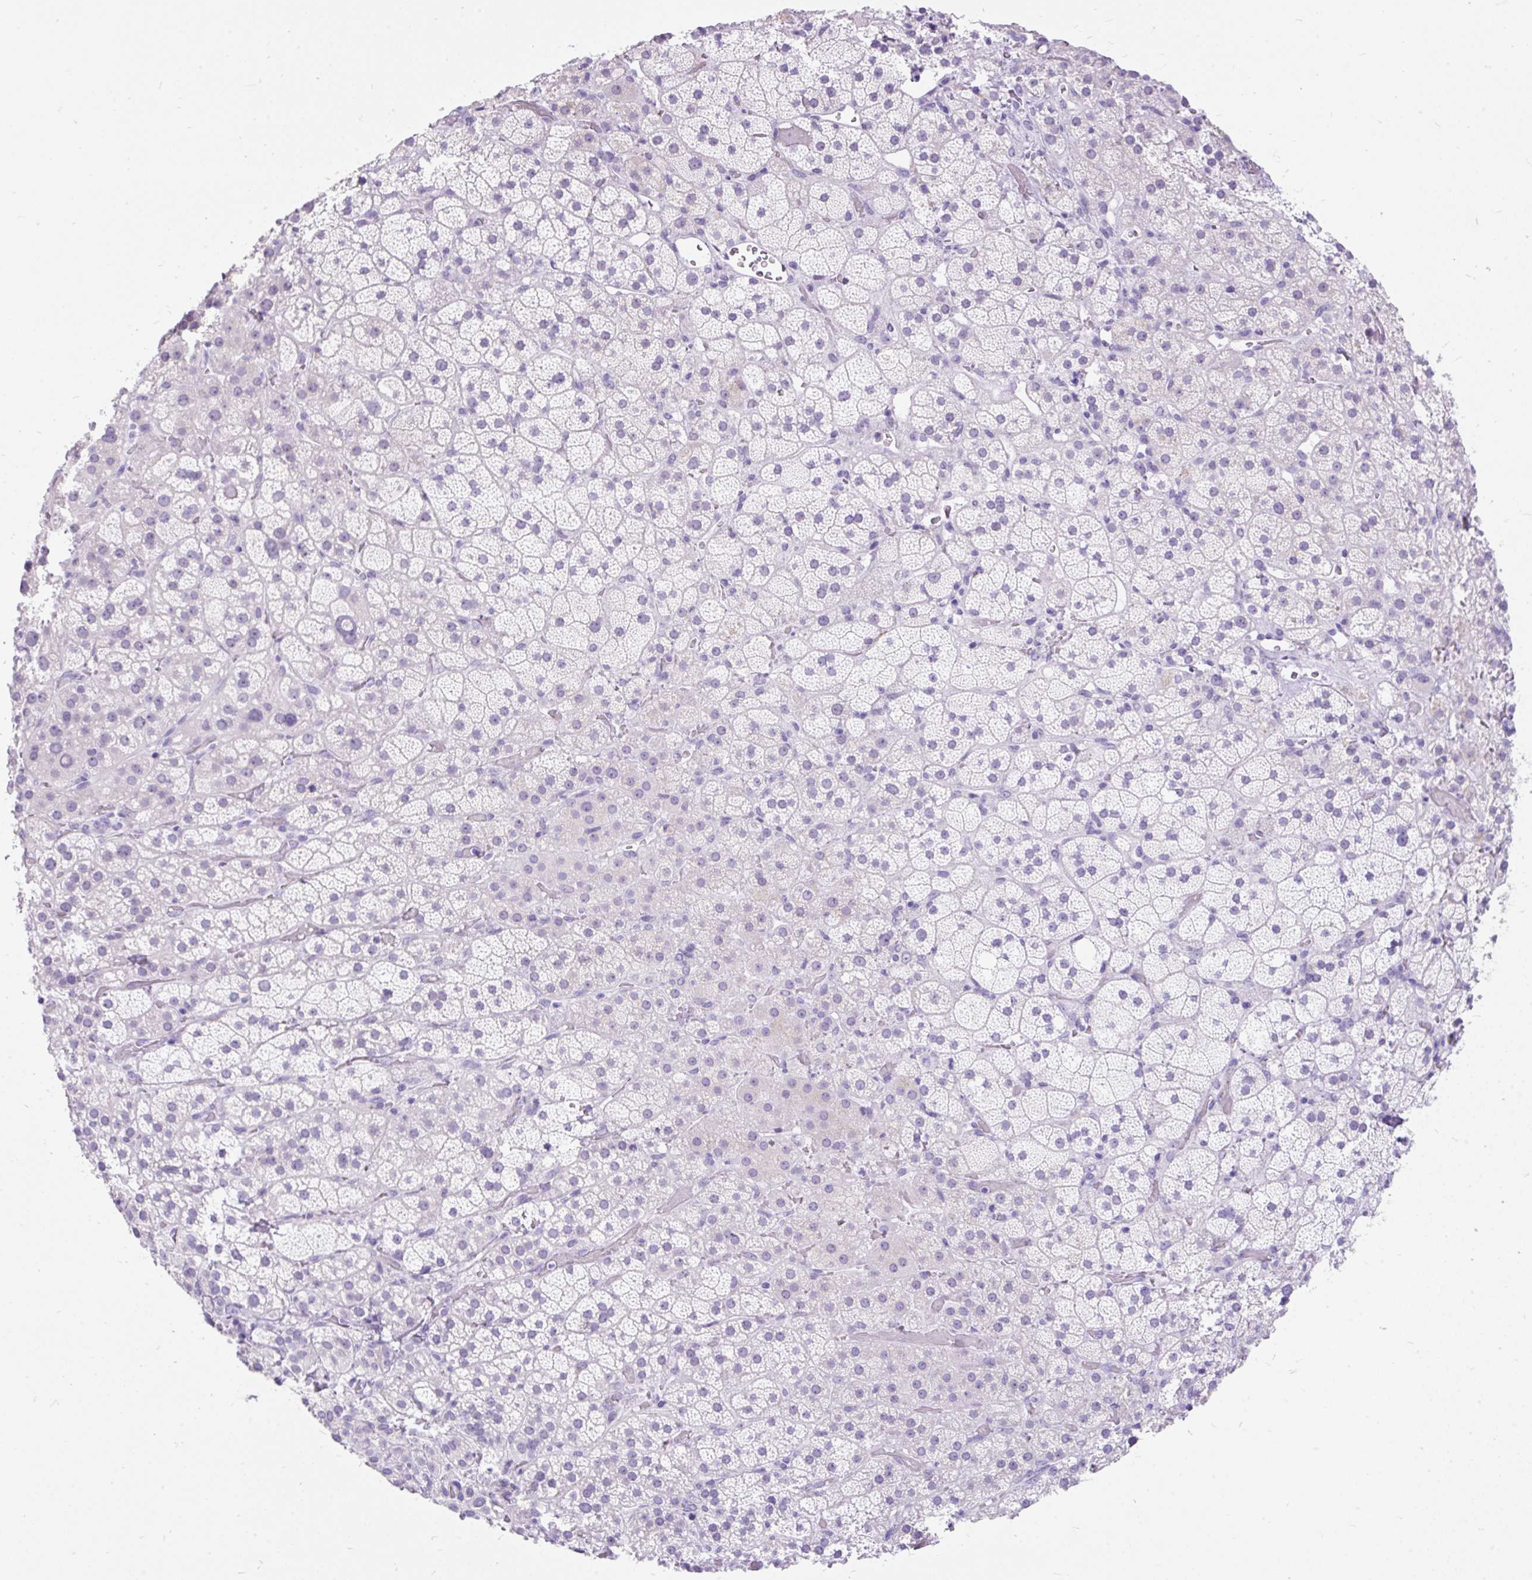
{"staining": {"intensity": "negative", "quantity": "none", "location": "none"}, "tissue": "adrenal gland", "cell_type": "Glandular cells", "image_type": "normal", "snomed": [{"axis": "morphology", "description": "Normal tissue, NOS"}, {"axis": "topography", "description": "Adrenal gland"}], "caption": "High magnification brightfield microscopy of benign adrenal gland stained with DAB (brown) and counterstained with hematoxylin (blue): glandular cells show no significant expression. (DAB IHC, high magnification).", "gene": "SCGB1A1", "patient": {"sex": "male", "age": 57}}